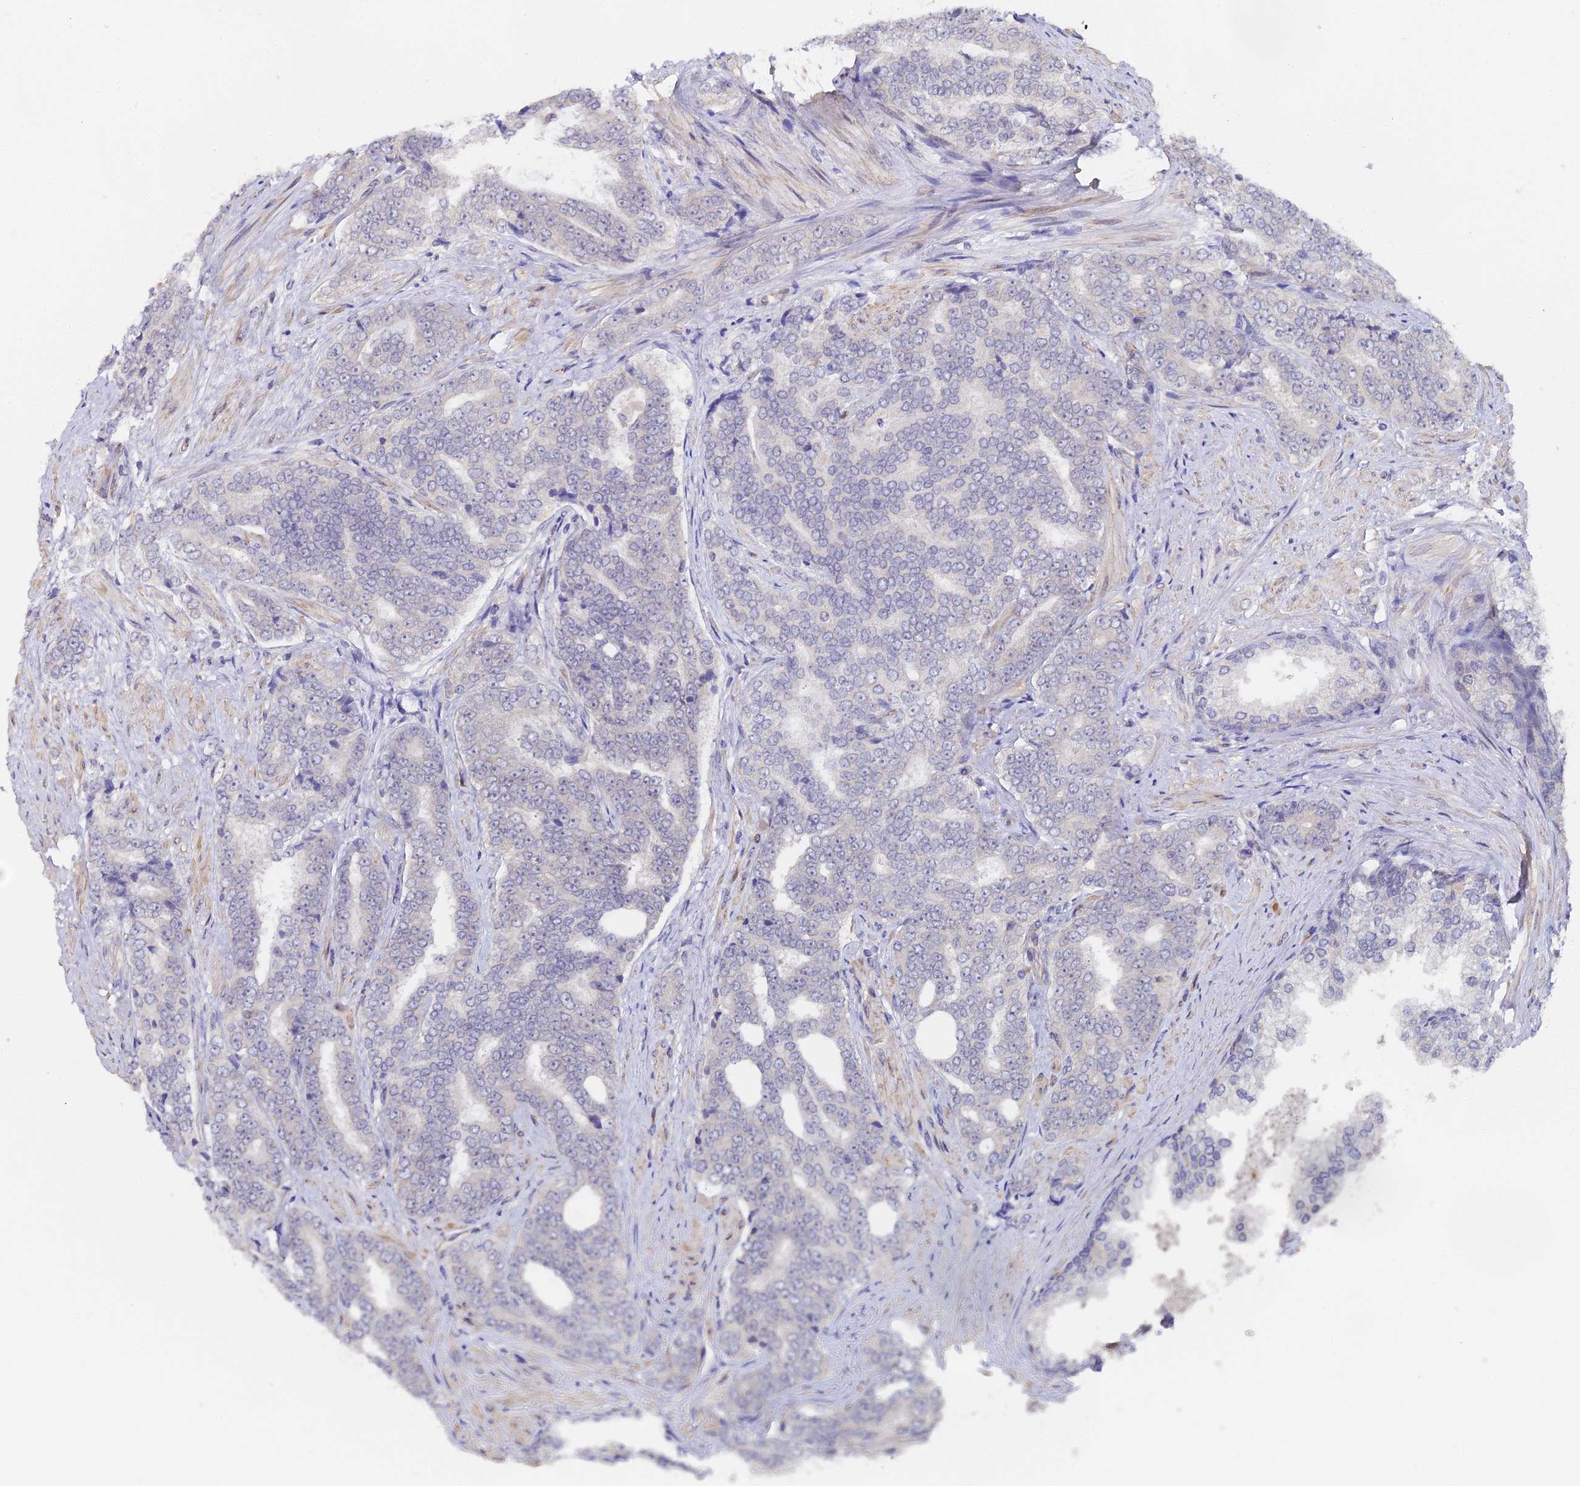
{"staining": {"intensity": "negative", "quantity": "none", "location": "none"}, "tissue": "prostate cancer", "cell_type": "Tumor cells", "image_type": "cancer", "snomed": [{"axis": "morphology", "description": "Adenocarcinoma, High grade"}, {"axis": "topography", "description": "Prostate"}], "caption": "A high-resolution micrograph shows immunohistochemistry staining of adenocarcinoma (high-grade) (prostate), which demonstrates no significant staining in tumor cells.", "gene": "C4orf19", "patient": {"sex": "male", "age": 67}}